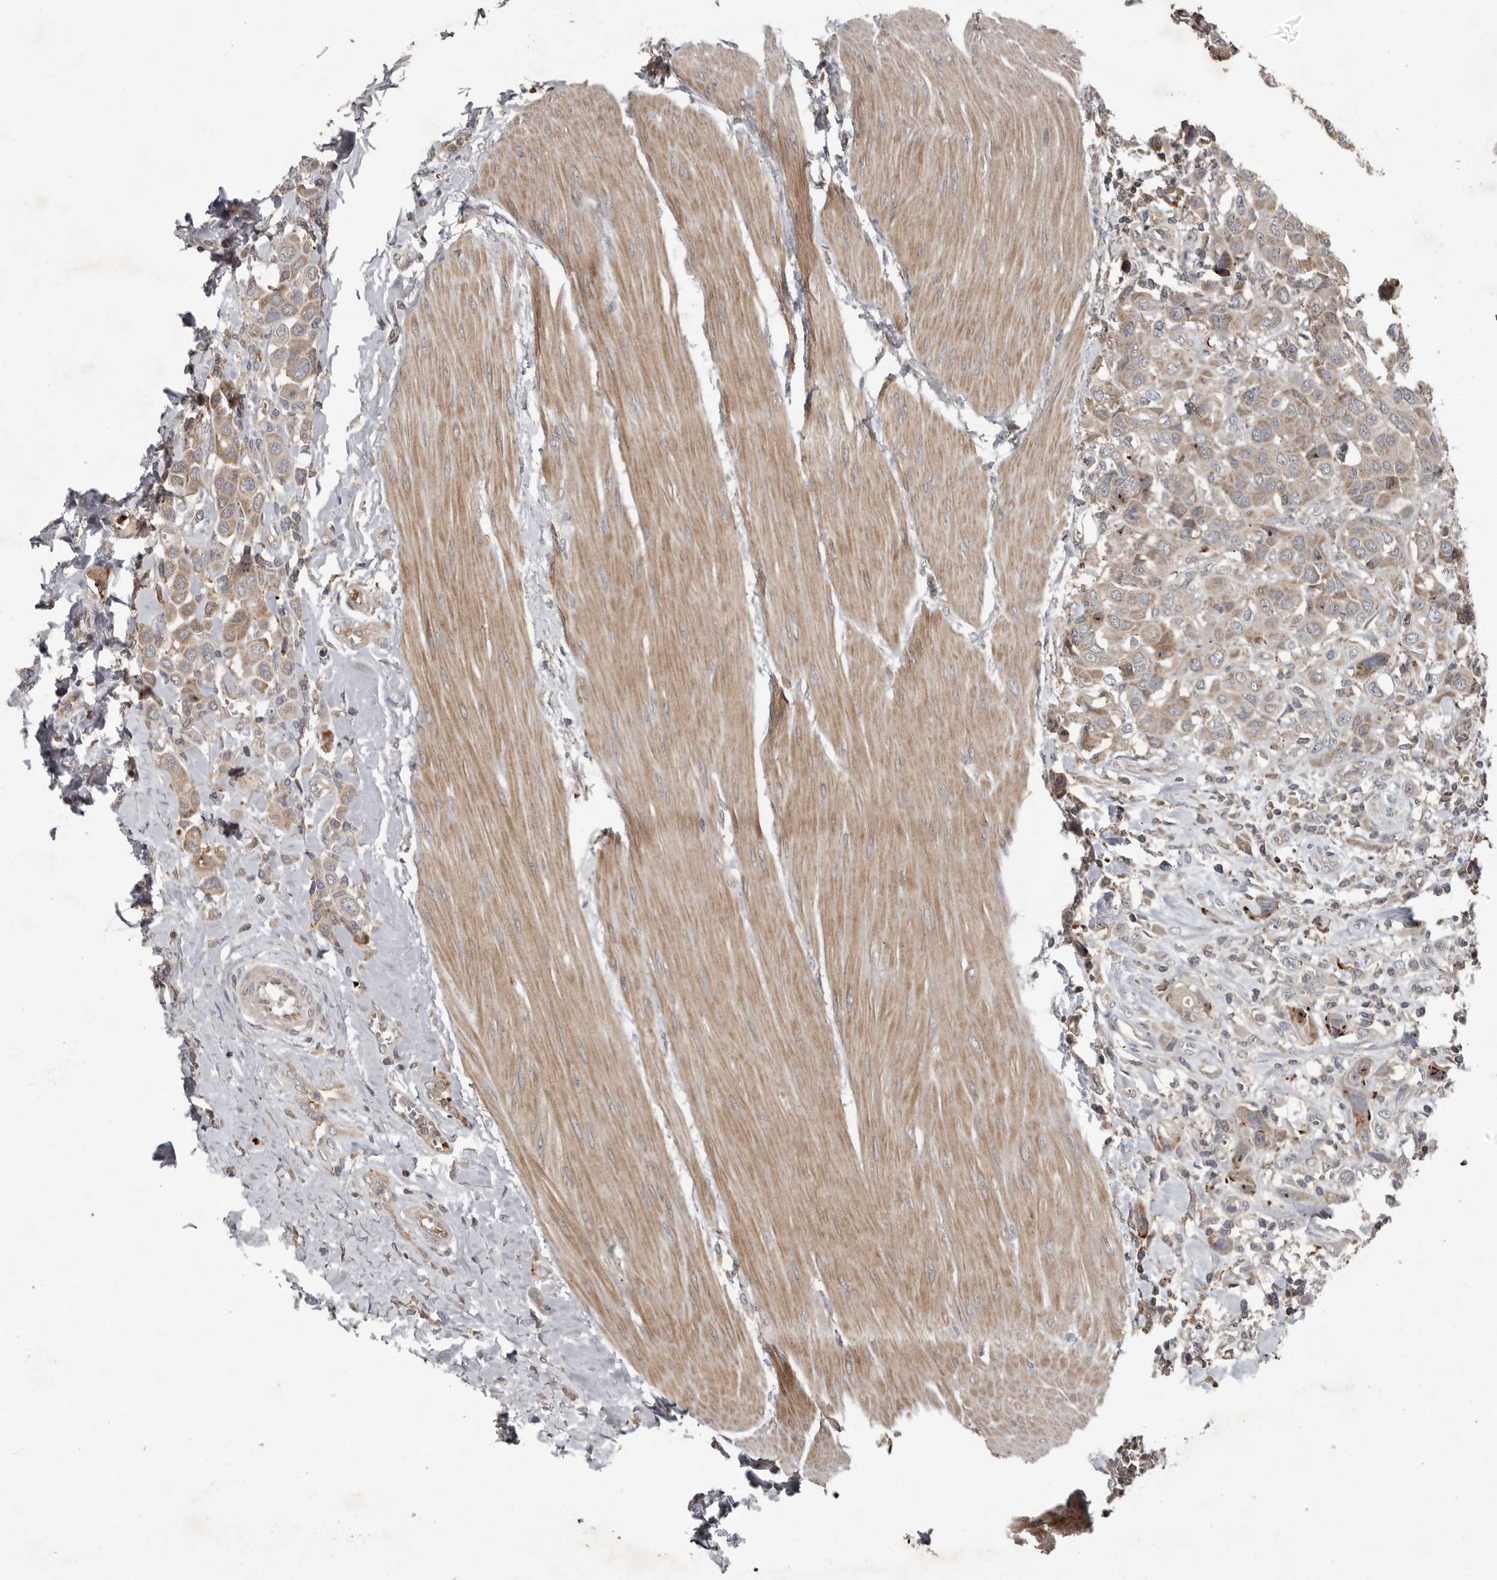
{"staining": {"intensity": "weak", "quantity": ">75%", "location": "cytoplasmic/membranous"}, "tissue": "urothelial cancer", "cell_type": "Tumor cells", "image_type": "cancer", "snomed": [{"axis": "morphology", "description": "Urothelial carcinoma, High grade"}, {"axis": "topography", "description": "Urinary bladder"}], "caption": "Brown immunohistochemical staining in human urothelial cancer reveals weak cytoplasmic/membranous staining in about >75% of tumor cells. Ihc stains the protein of interest in brown and the nuclei are stained blue.", "gene": "FBXO31", "patient": {"sex": "male", "age": 50}}